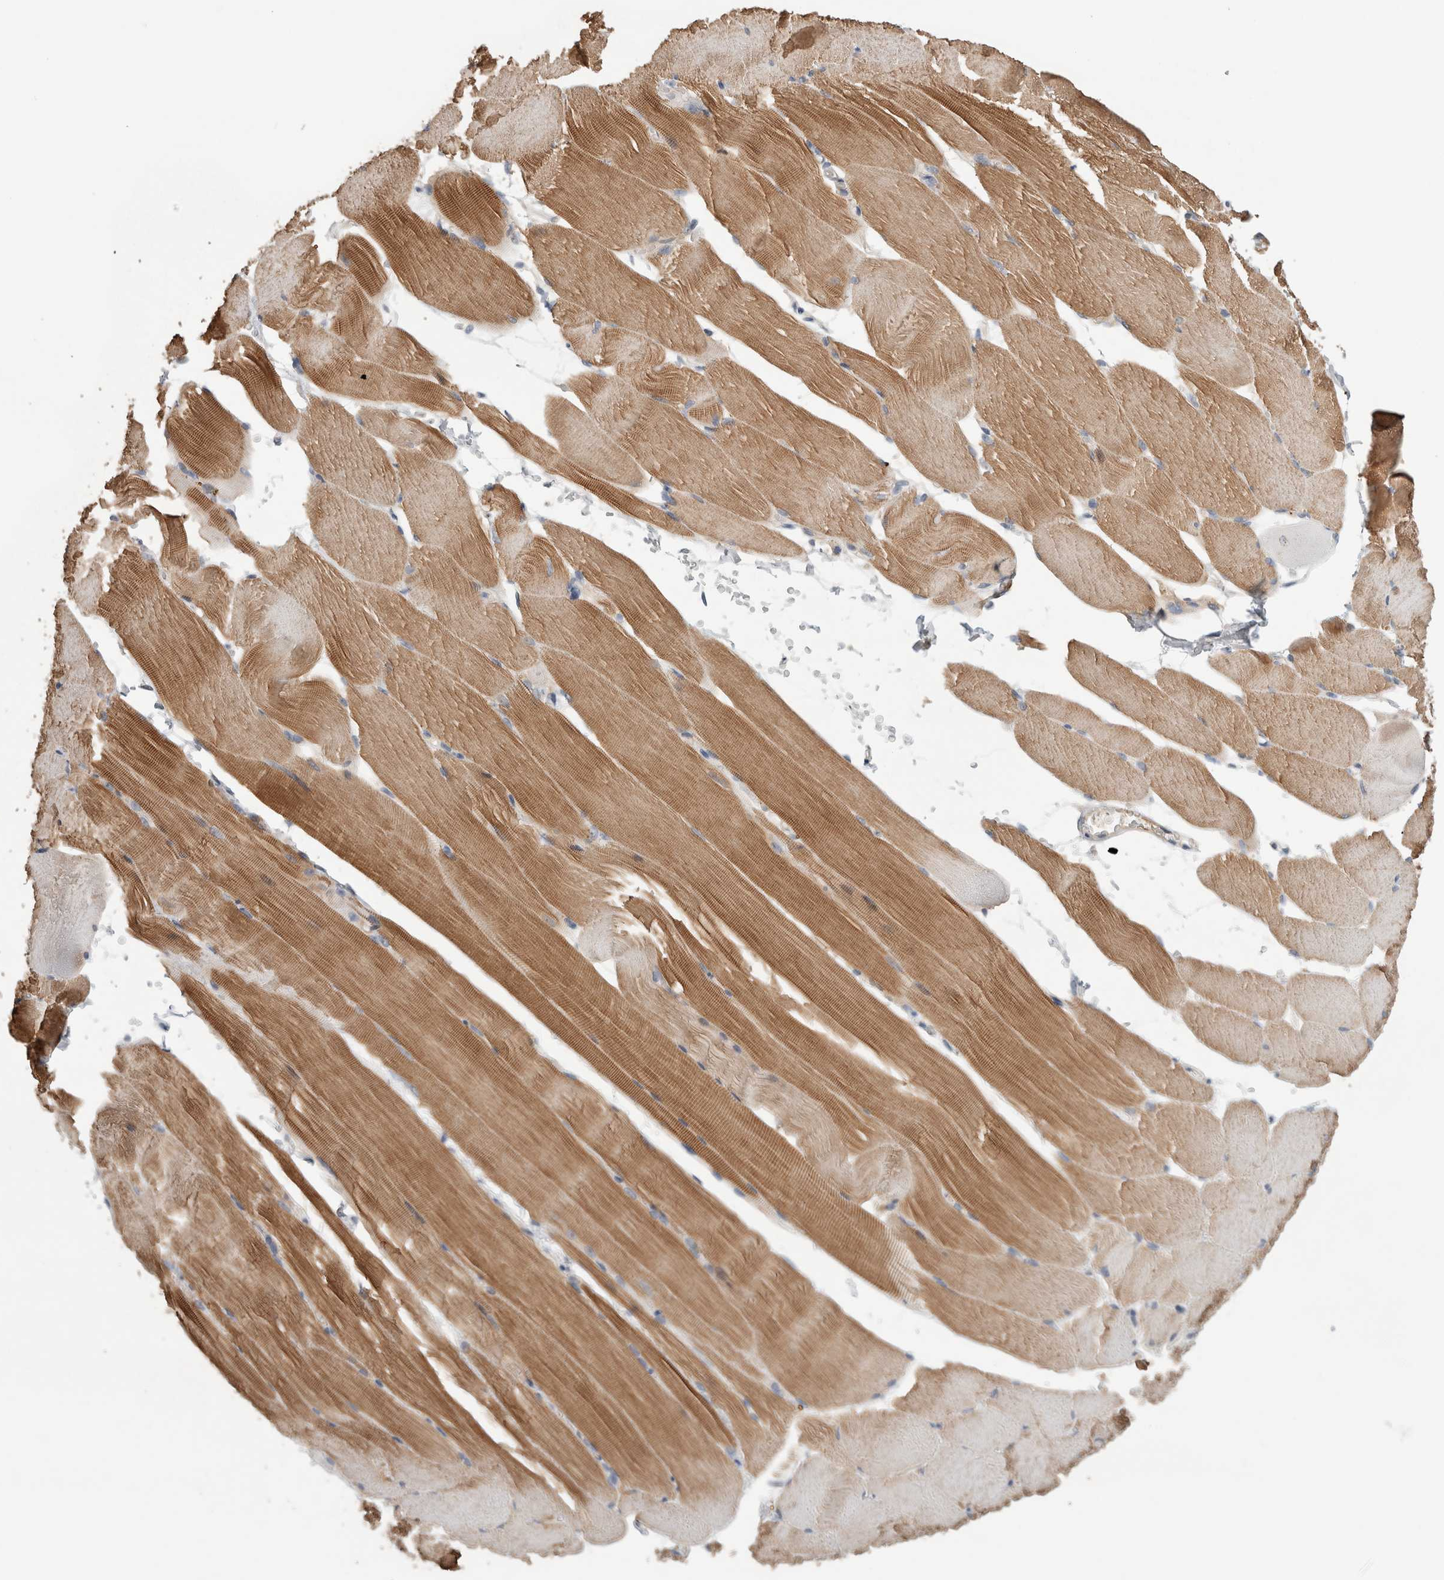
{"staining": {"intensity": "moderate", "quantity": ">75%", "location": "cytoplasmic/membranous"}, "tissue": "skeletal muscle", "cell_type": "Myocytes", "image_type": "normal", "snomed": [{"axis": "morphology", "description": "Normal tissue, NOS"}, {"axis": "topography", "description": "Skeletal muscle"}, {"axis": "topography", "description": "Parathyroid gland"}], "caption": "Protein analysis of normal skeletal muscle reveals moderate cytoplasmic/membranous positivity in approximately >75% of myocytes. The protein is stained brown, and the nuclei are stained in blue (DAB IHC with brightfield microscopy, high magnification).", "gene": "HCN3", "patient": {"sex": "female", "age": 37}}